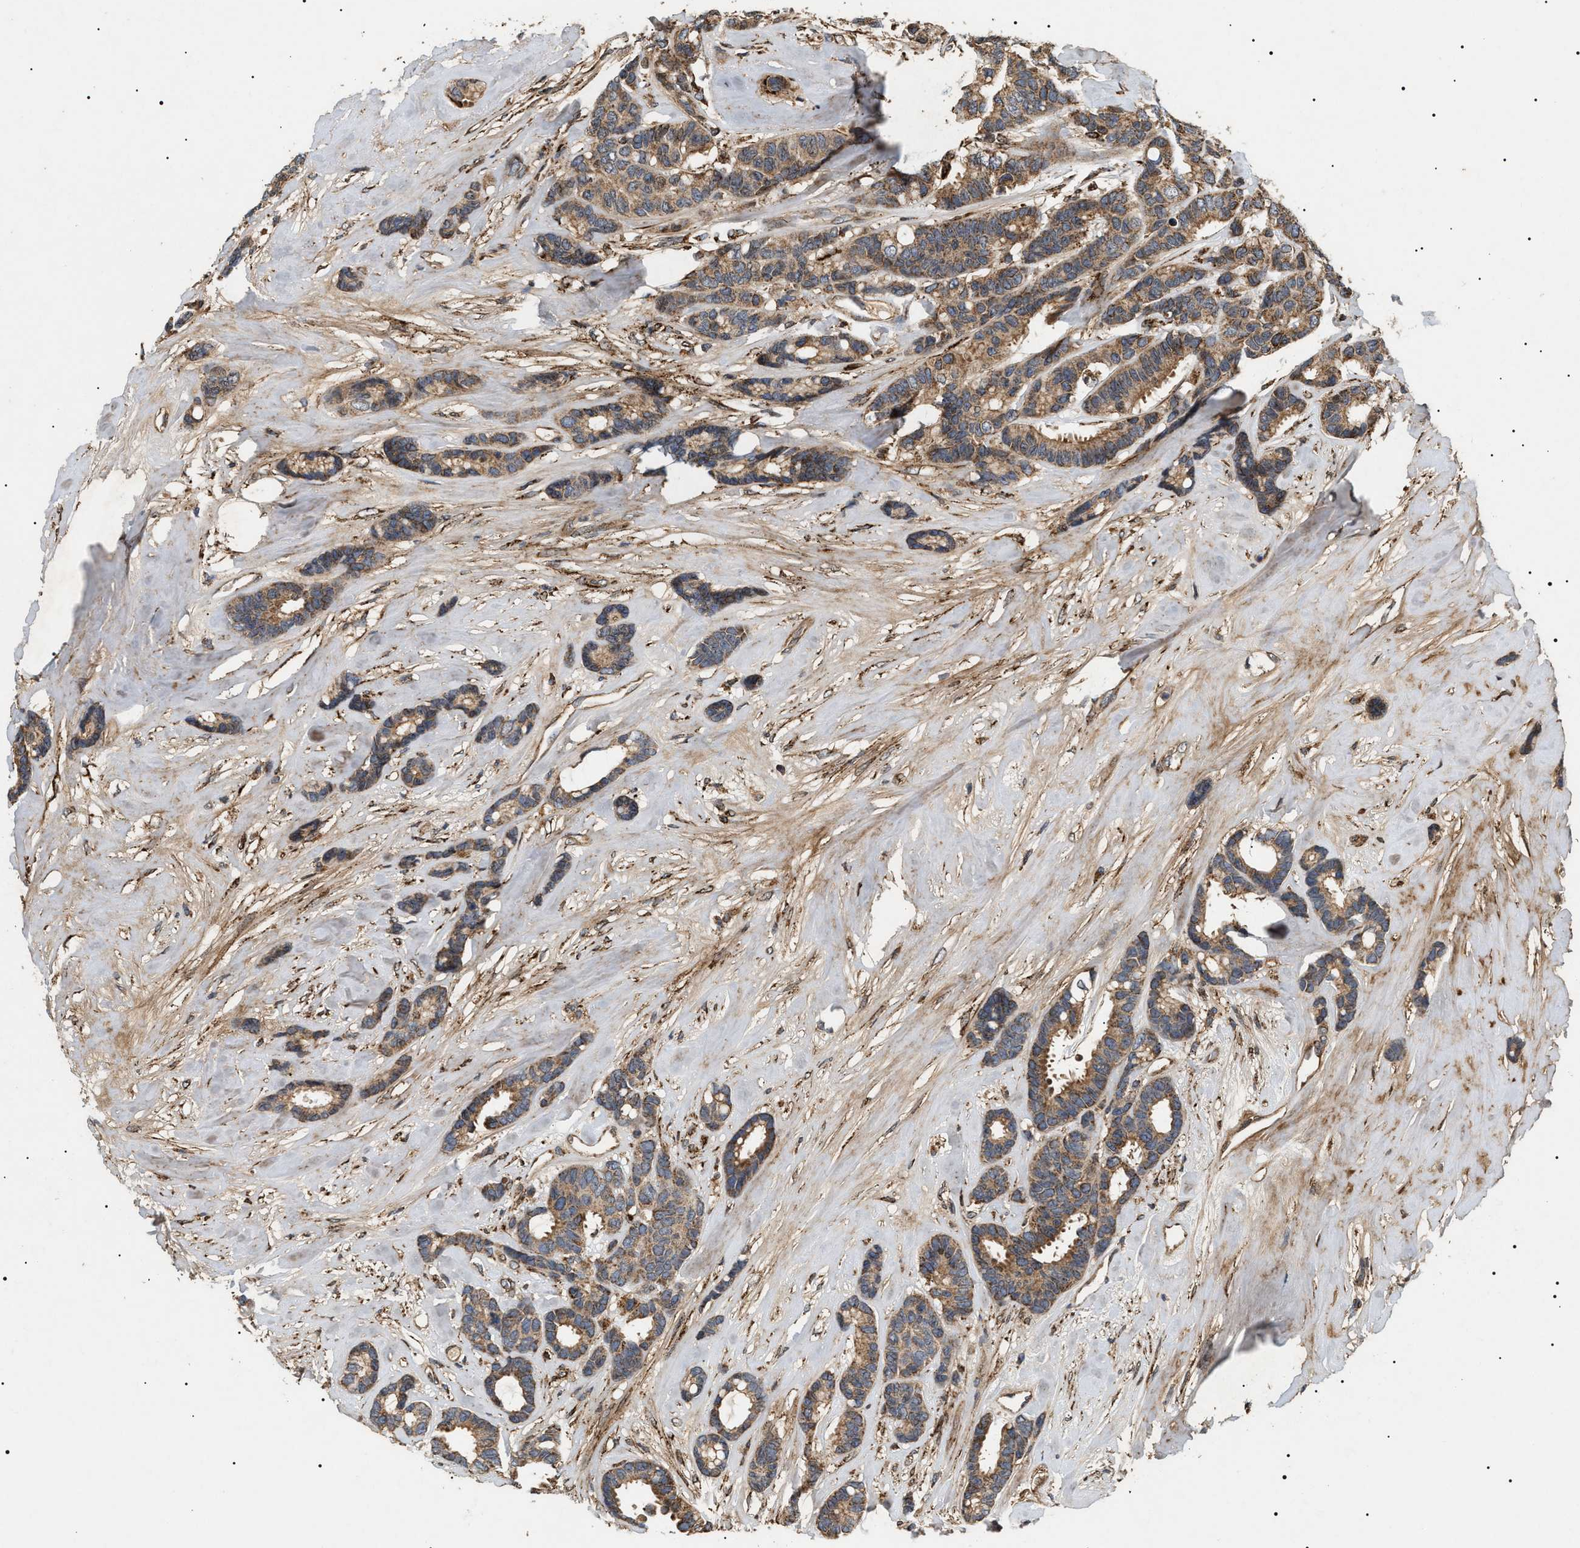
{"staining": {"intensity": "moderate", "quantity": ">75%", "location": "cytoplasmic/membranous"}, "tissue": "breast cancer", "cell_type": "Tumor cells", "image_type": "cancer", "snomed": [{"axis": "morphology", "description": "Duct carcinoma"}, {"axis": "topography", "description": "Breast"}], "caption": "Immunohistochemical staining of human breast cancer (infiltrating ductal carcinoma) reveals medium levels of moderate cytoplasmic/membranous protein expression in approximately >75% of tumor cells.", "gene": "ZBTB26", "patient": {"sex": "female", "age": 87}}